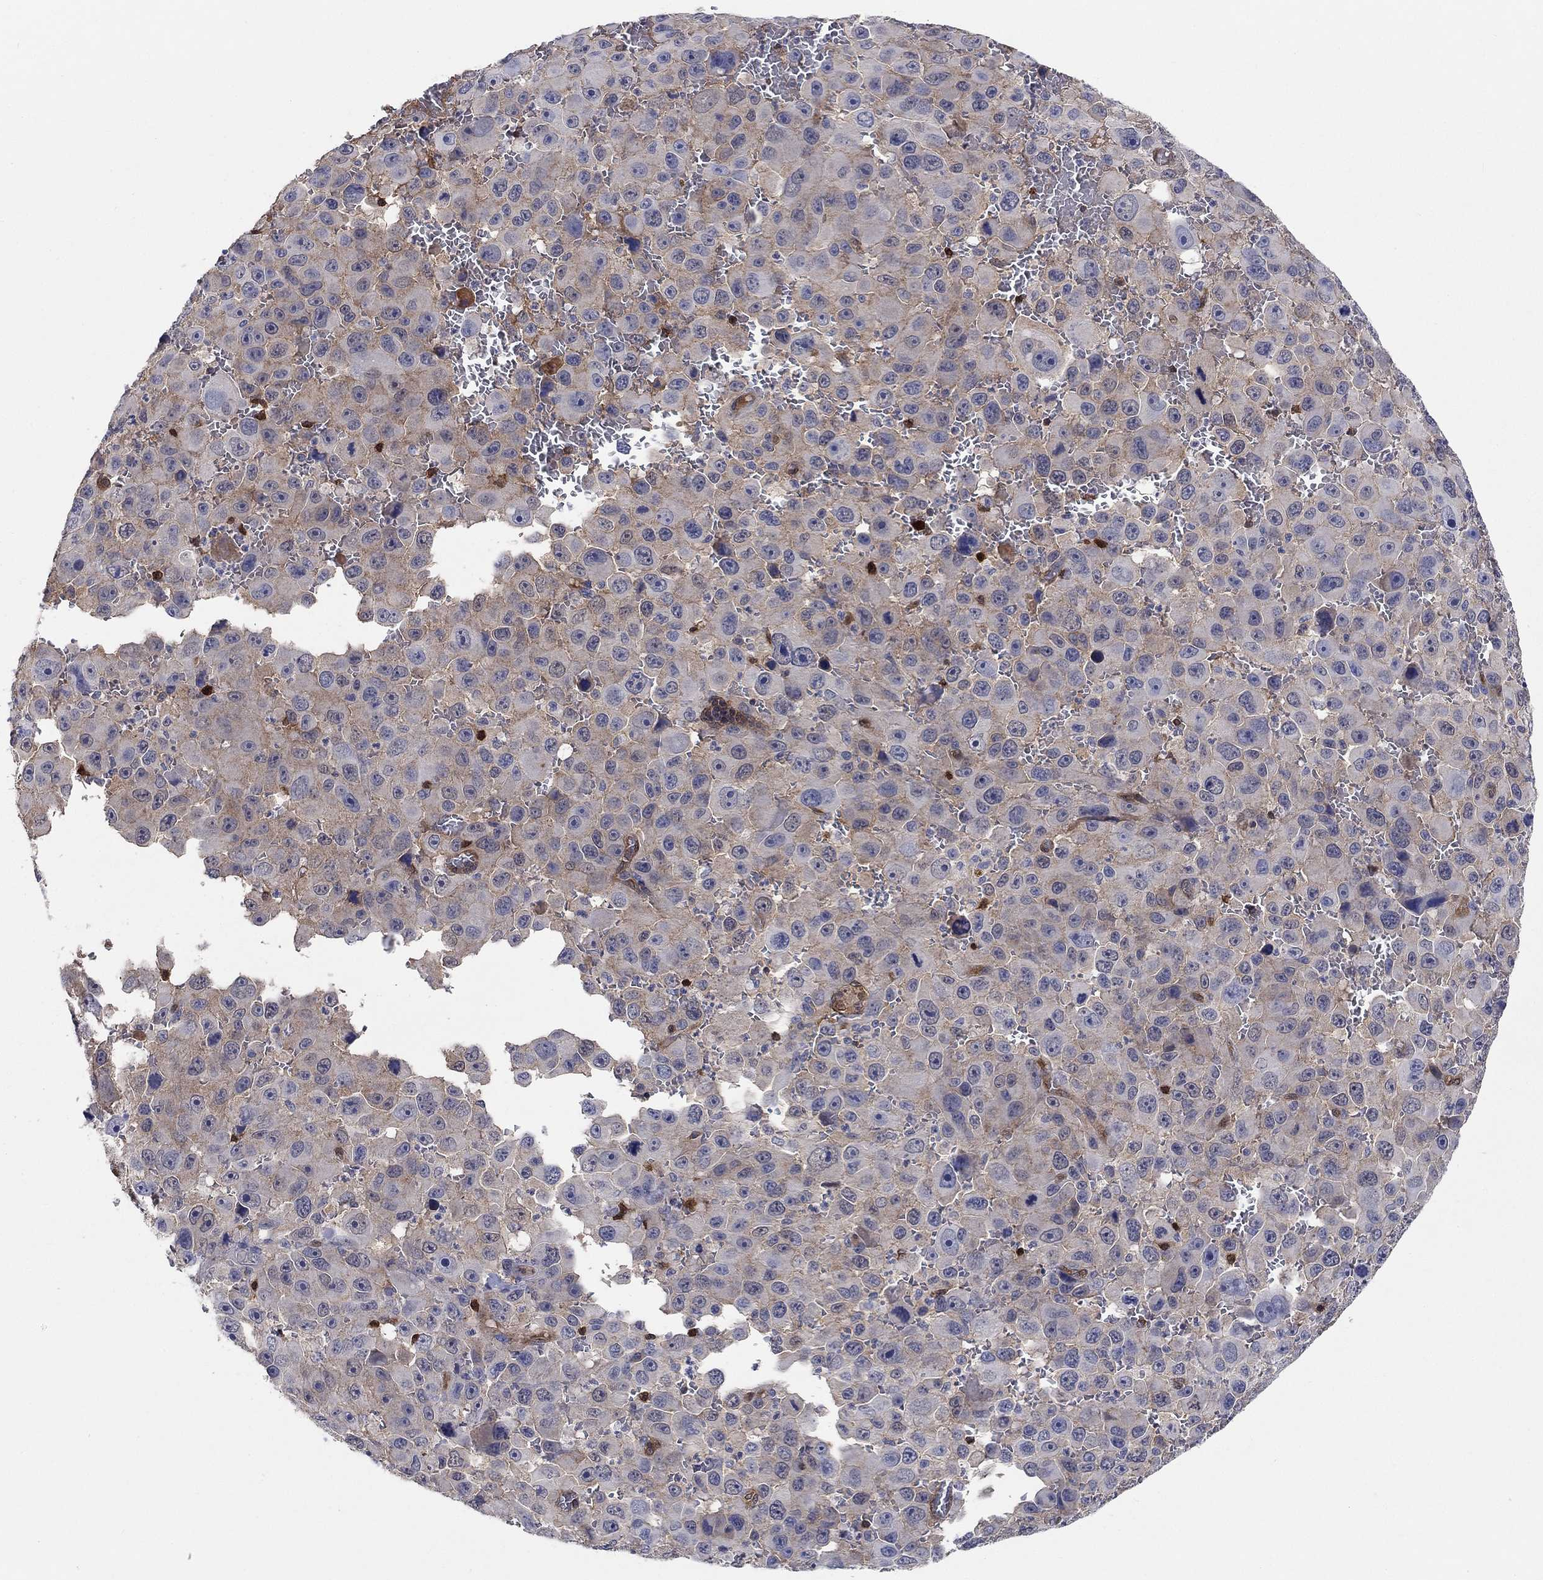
{"staining": {"intensity": "weak", "quantity": "25%-75%", "location": "cytoplasmic/membranous"}, "tissue": "melanoma", "cell_type": "Tumor cells", "image_type": "cancer", "snomed": [{"axis": "morphology", "description": "Malignant melanoma, NOS"}, {"axis": "topography", "description": "Skin"}], "caption": "Melanoma stained with a brown dye displays weak cytoplasmic/membranous positive expression in approximately 25%-75% of tumor cells.", "gene": "AGFG2", "patient": {"sex": "female", "age": 91}}